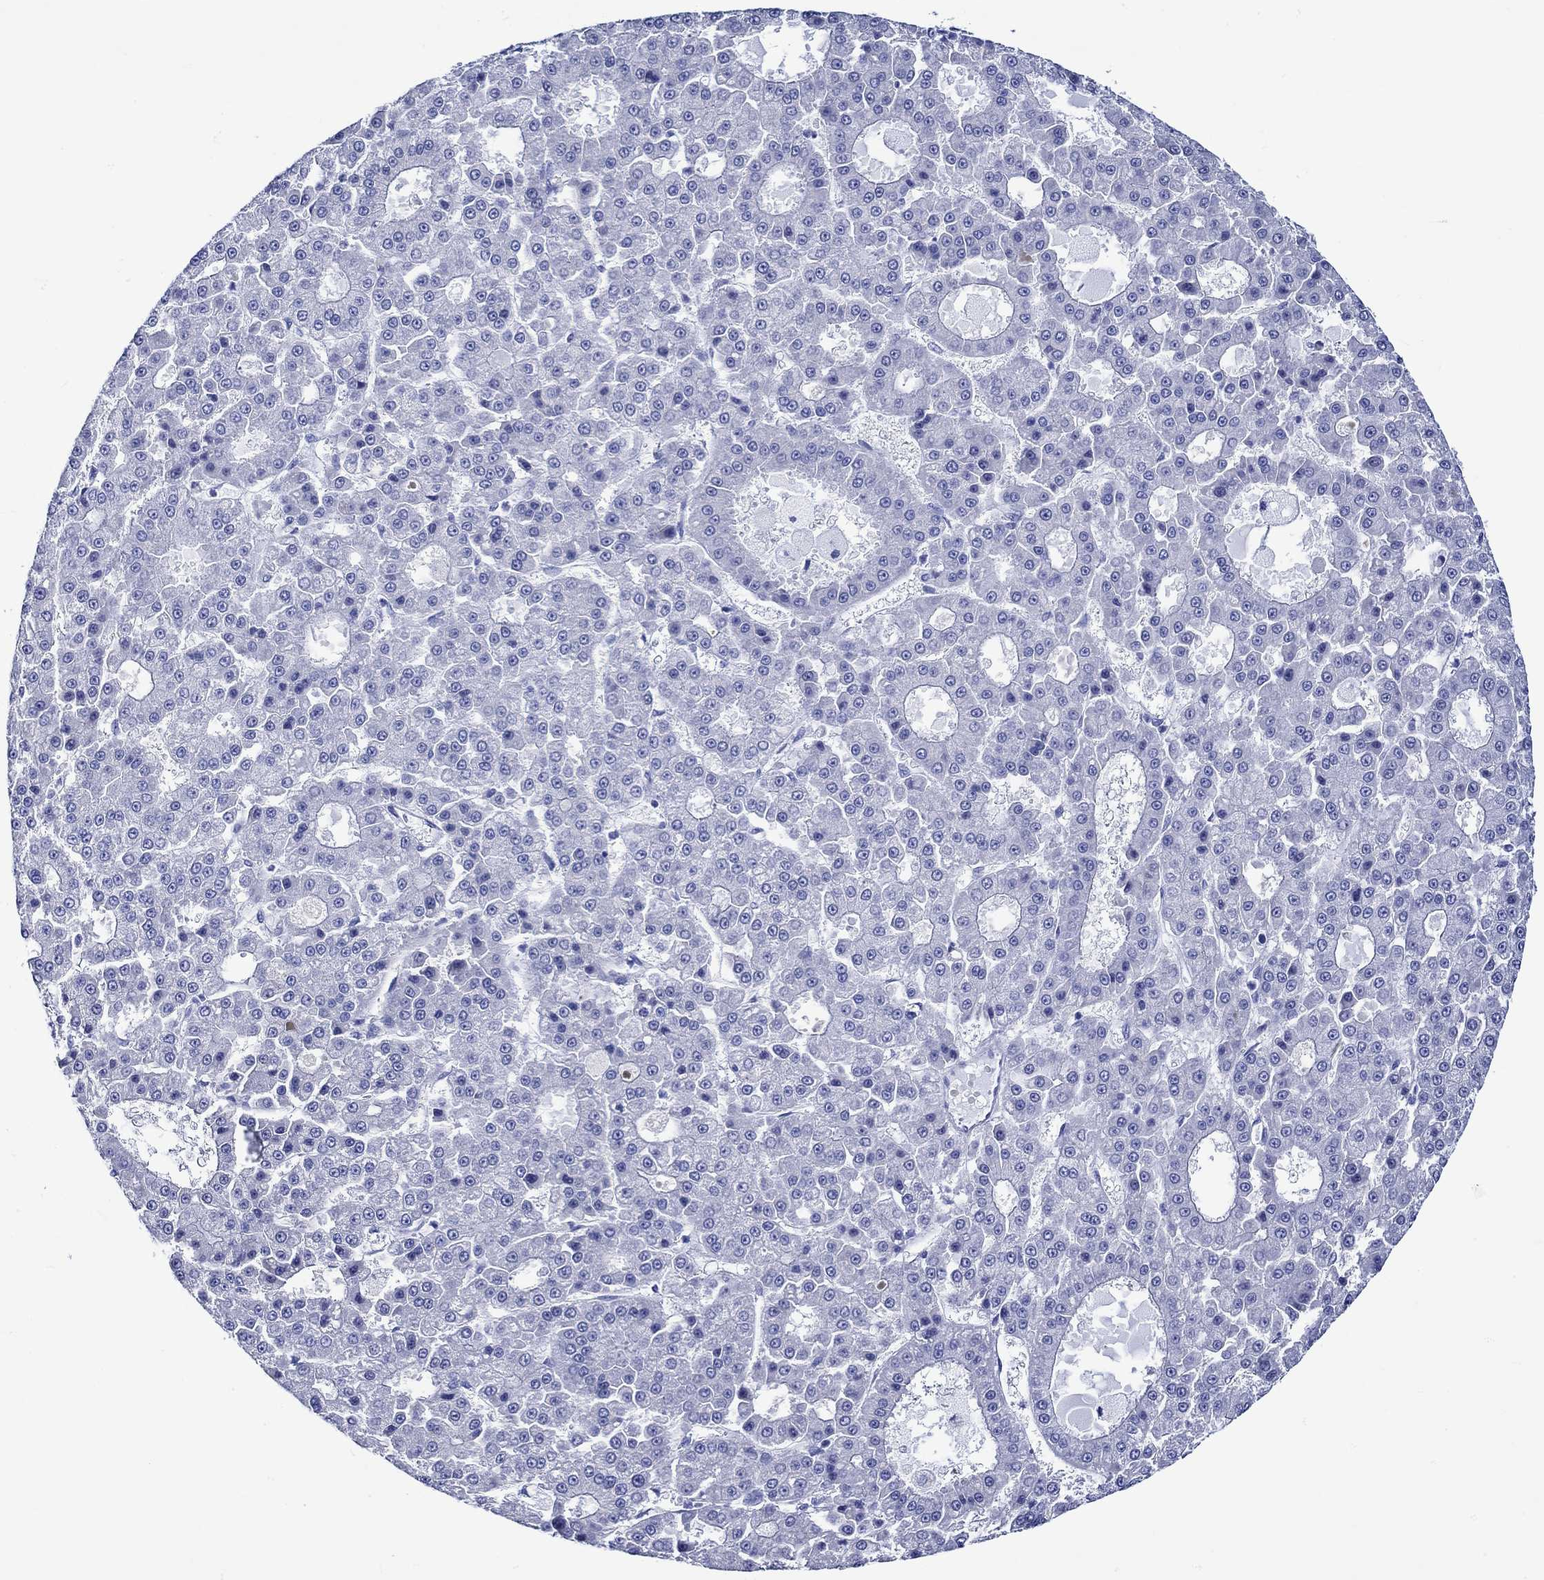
{"staining": {"intensity": "negative", "quantity": "none", "location": "none"}, "tissue": "liver cancer", "cell_type": "Tumor cells", "image_type": "cancer", "snomed": [{"axis": "morphology", "description": "Carcinoma, Hepatocellular, NOS"}, {"axis": "topography", "description": "Liver"}], "caption": "Histopathology image shows no significant protein staining in tumor cells of liver hepatocellular carcinoma.", "gene": "CRYAB", "patient": {"sex": "male", "age": 70}}